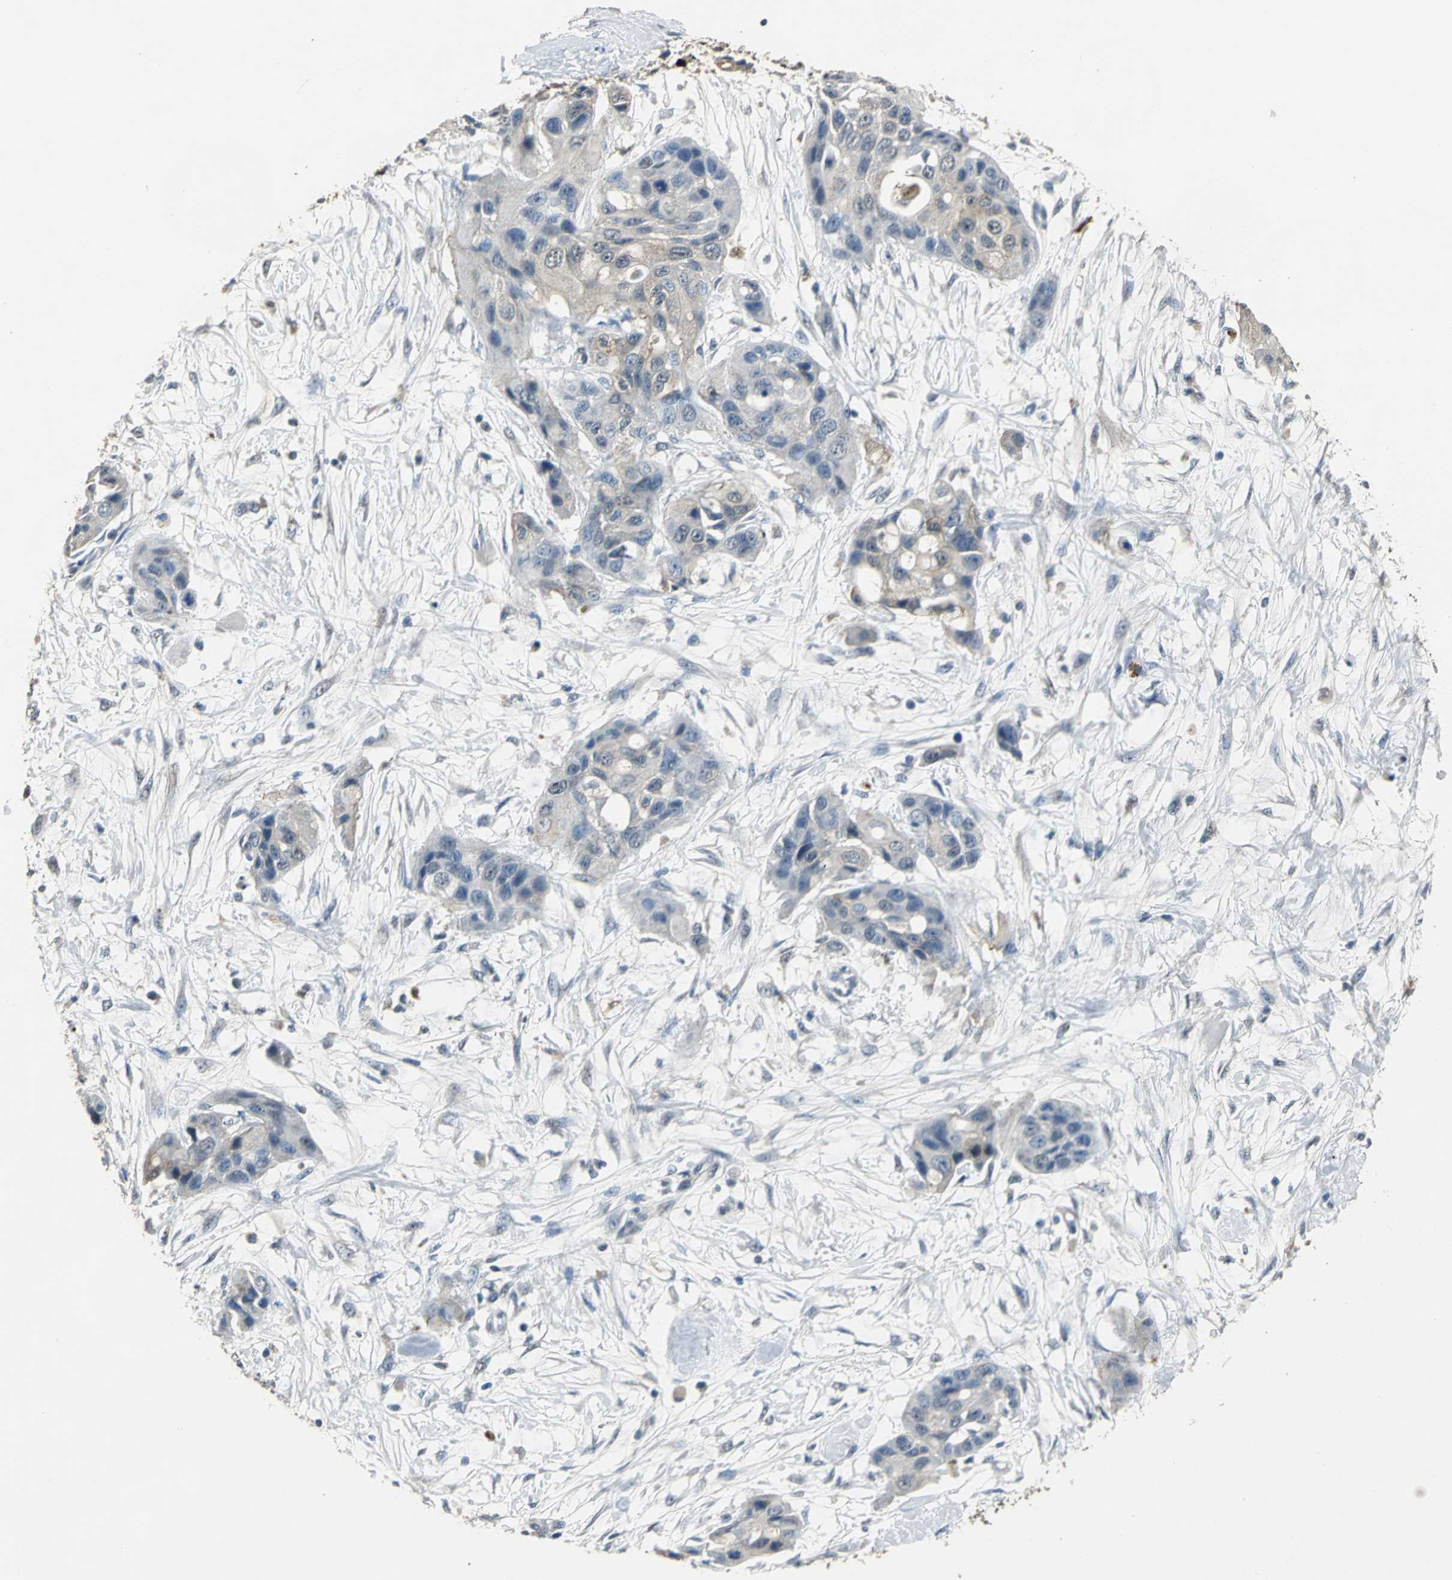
{"staining": {"intensity": "weak", "quantity": ">75%", "location": "cytoplasmic/membranous"}, "tissue": "pancreatic cancer", "cell_type": "Tumor cells", "image_type": "cancer", "snomed": [{"axis": "morphology", "description": "Adenocarcinoma, NOS"}, {"axis": "topography", "description": "Pancreas"}], "caption": "Protein analysis of pancreatic cancer (adenocarcinoma) tissue reveals weak cytoplasmic/membranous staining in about >75% of tumor cells.", "gene": "OCLN", "patient": {"sex": "female", "age": 60}}